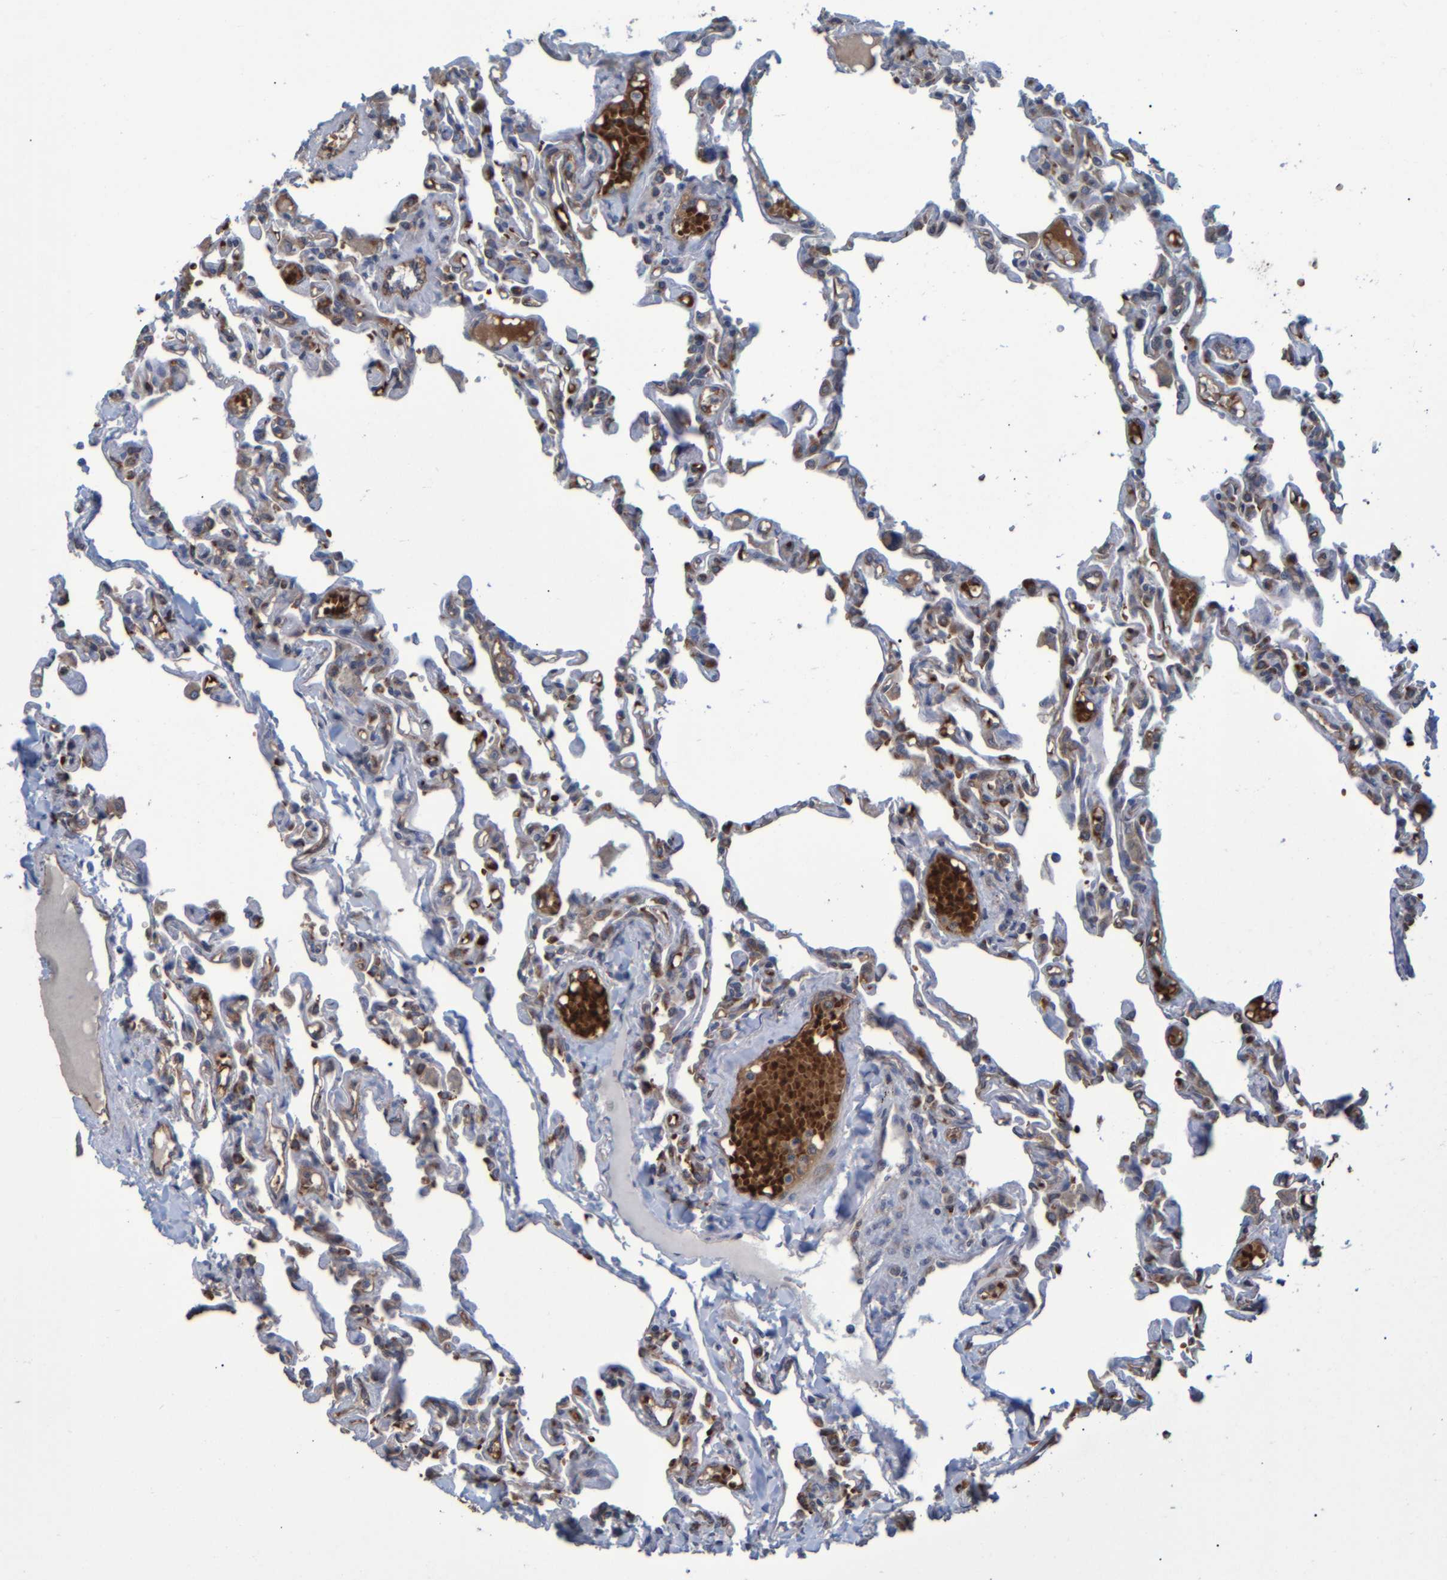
{"staining": {"intensity": "moderate", "quantity": "25%-75%", "location": "cytoplasmic/membranous"}, "tissue": "lung", "cell_type": "Alveolar cells", "image_type": "normal", "snomed": [{"axis": "morphology", "description": "Normal tissue, NOS"}, {"axis": "topography", "description": "Lung"}], "caption": "Alveolar cells reveal moderate cytoplasmic/membranous staining in approximately 25%-75% of cells in benign lung. (DAB (3,3'-diaminobenzidine) IHC with brightfield microscopy, high magnification).", "gene": "SPAG5", "patient": {"sex": "male", "age": 21}}